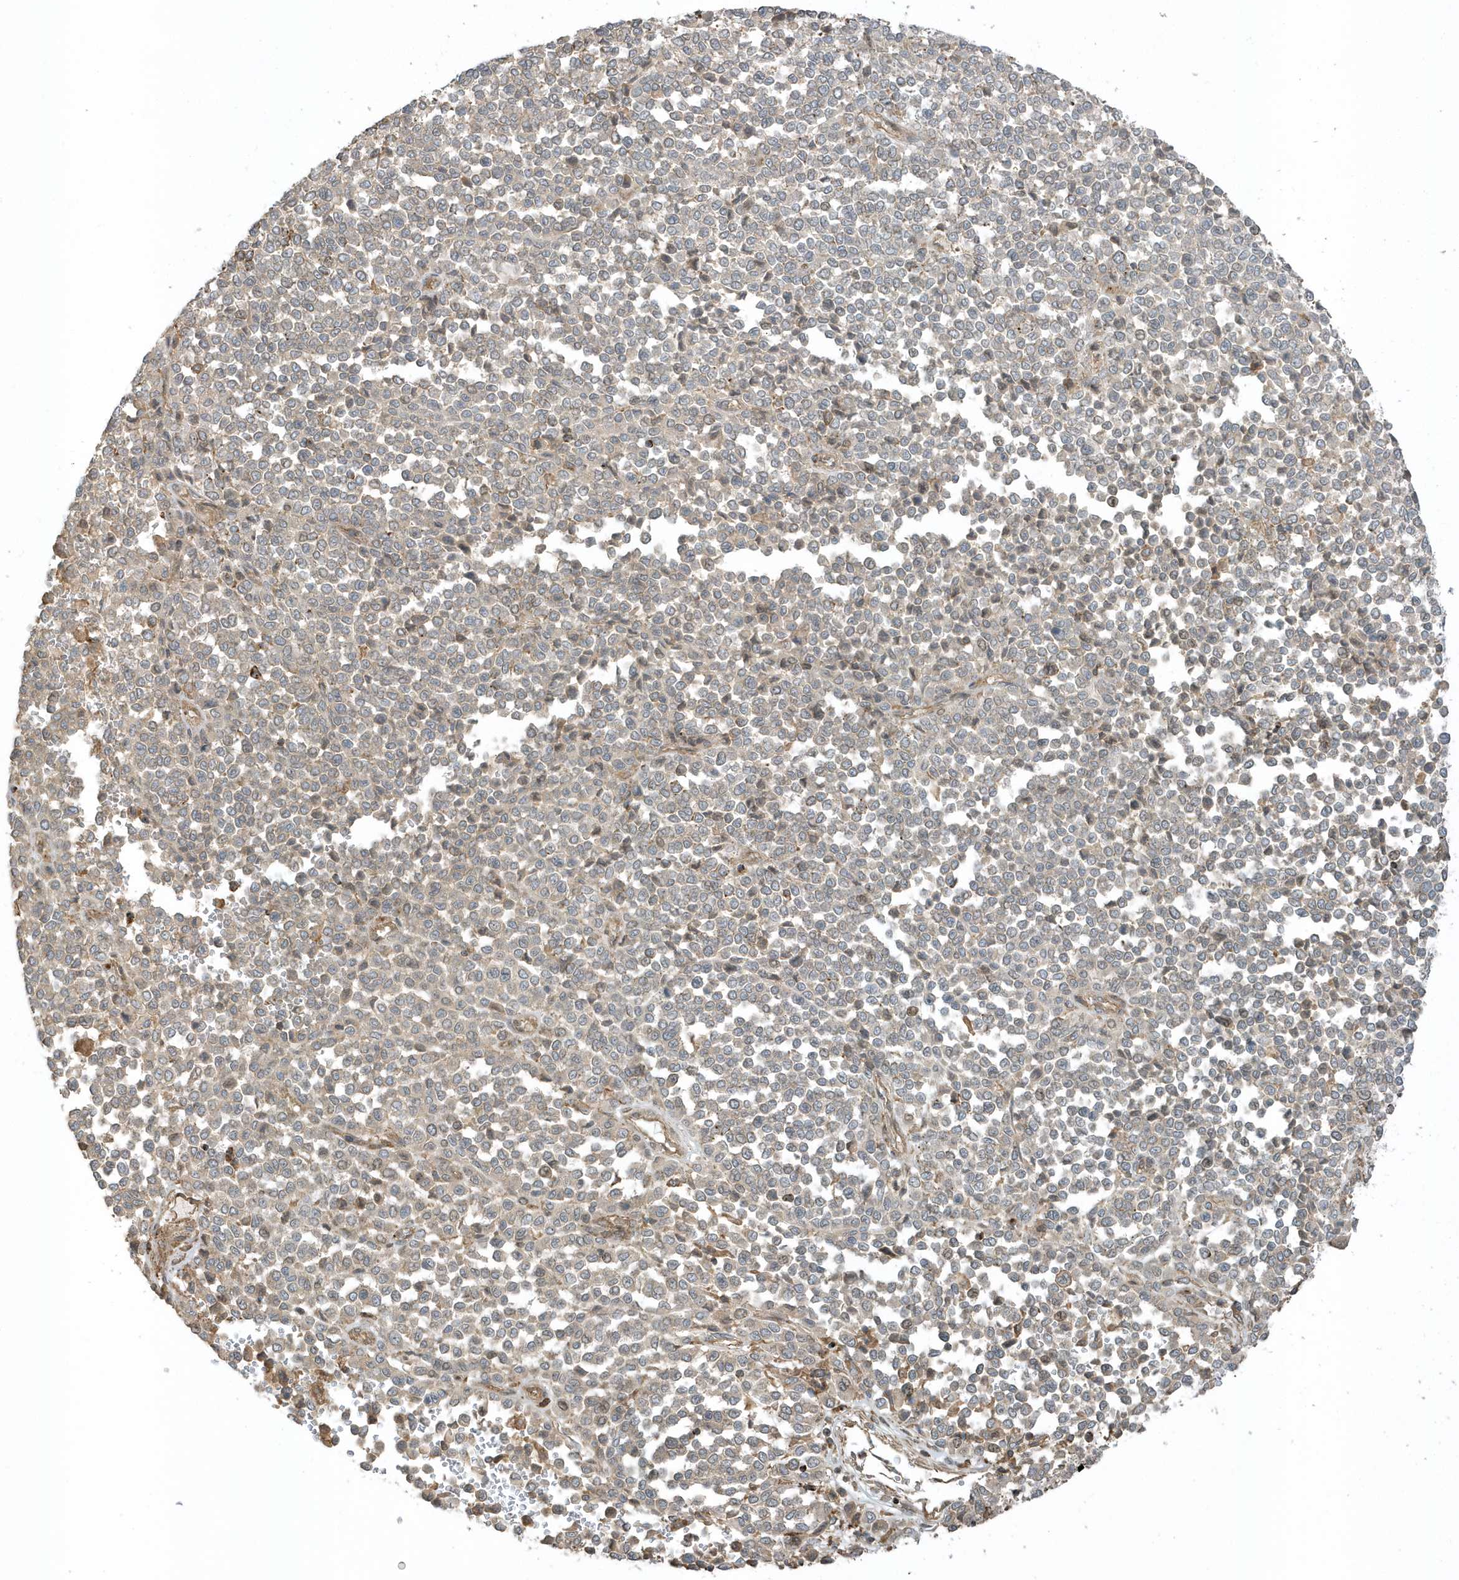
{"staining": {"intensity": "weak", "quantity": "<25%", "location": "cytoplasmic/membranous"}, "tissue": "melanoma", "cell_type": "Tumor cells", "image_type": "cancer", "snomed": [{"axis": "morphology", "description": "Malignant melanoma, Metastatic site"}, {"axis": "topography", "description": "Pancreas"}], "caption": "A histopathology image of malignant melanoma (metastatic site) stained for a protein displays no brown staining in tumor cells. (Stains: DAB (3,3'-diaminobenzidine) immunohistochemistry with hematoxylin counter stain, Microscopy: brightfield microscopy at high magnification).", "gene": "ZBTB8A", "patient": {"sex": "female", "age": 30}}